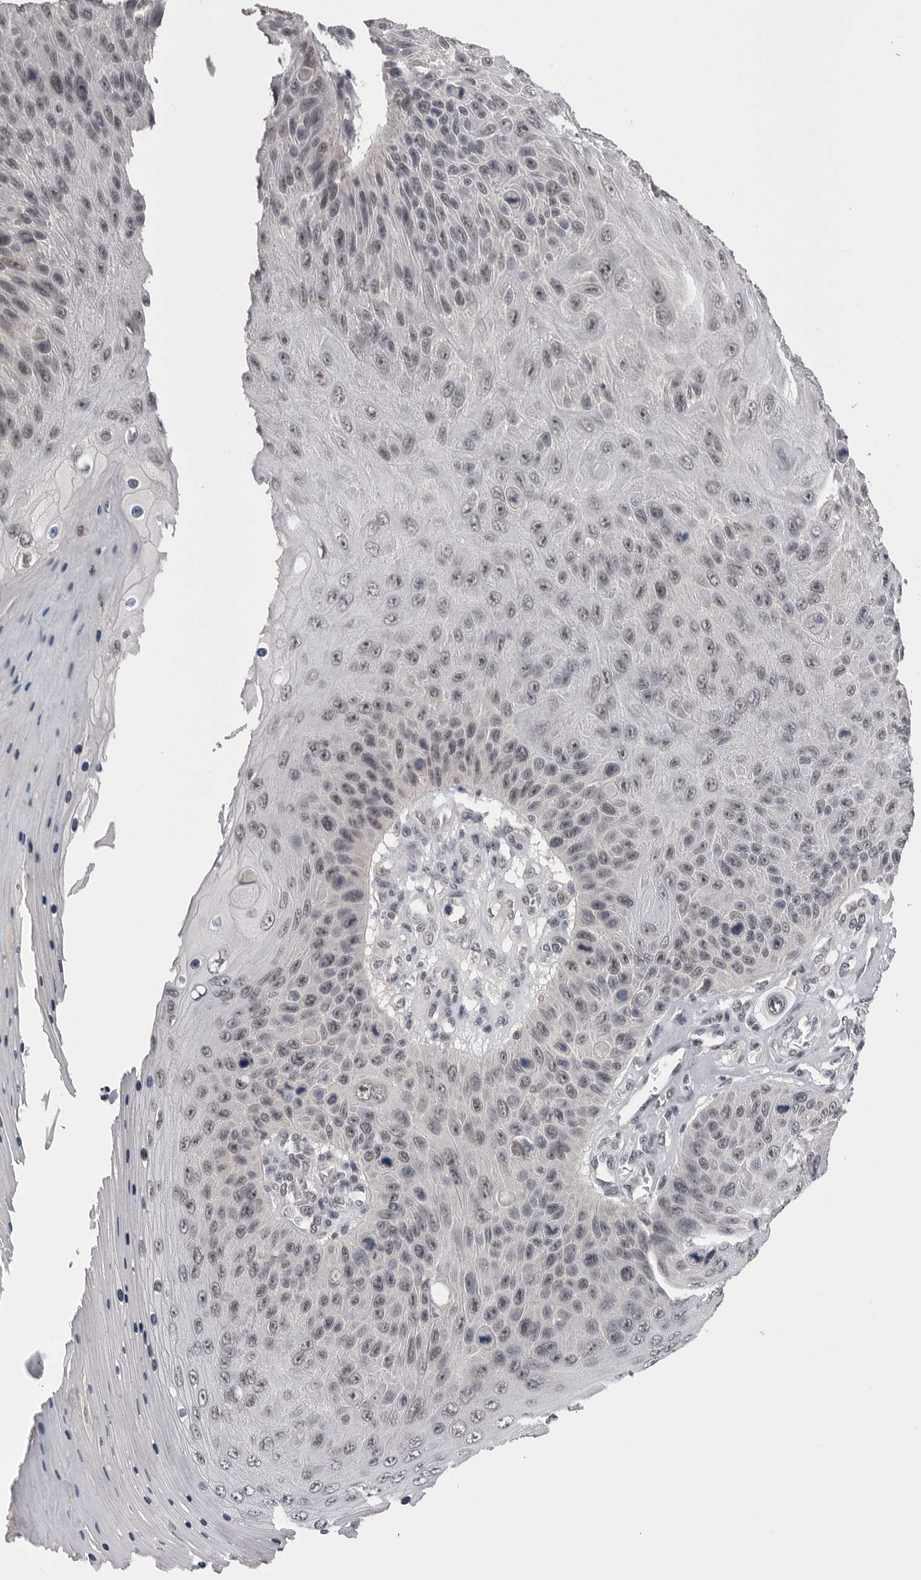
{"staining": {"intensity": "weak", "quantity": ">75%", "location": "nuclear"}, "tissue": "skin cancer", "cell_type": "Tumor cells", "image_type": "cancer", "snomed": [{"axis": "morphology", "description": "Squamous cell carcinoma, NOS"}, {"axis": "topography", "description": "Skin"}], "caption": "Skin squamous cell carcinoma stained with DAB (3,3'-diaminobenzidine) immunohistochemistry shows low levels of weak nuclear staining in approximately >75% of tumor cells.", "gene": "DLG2", "patient": {"sex": "female", "age": 88}}